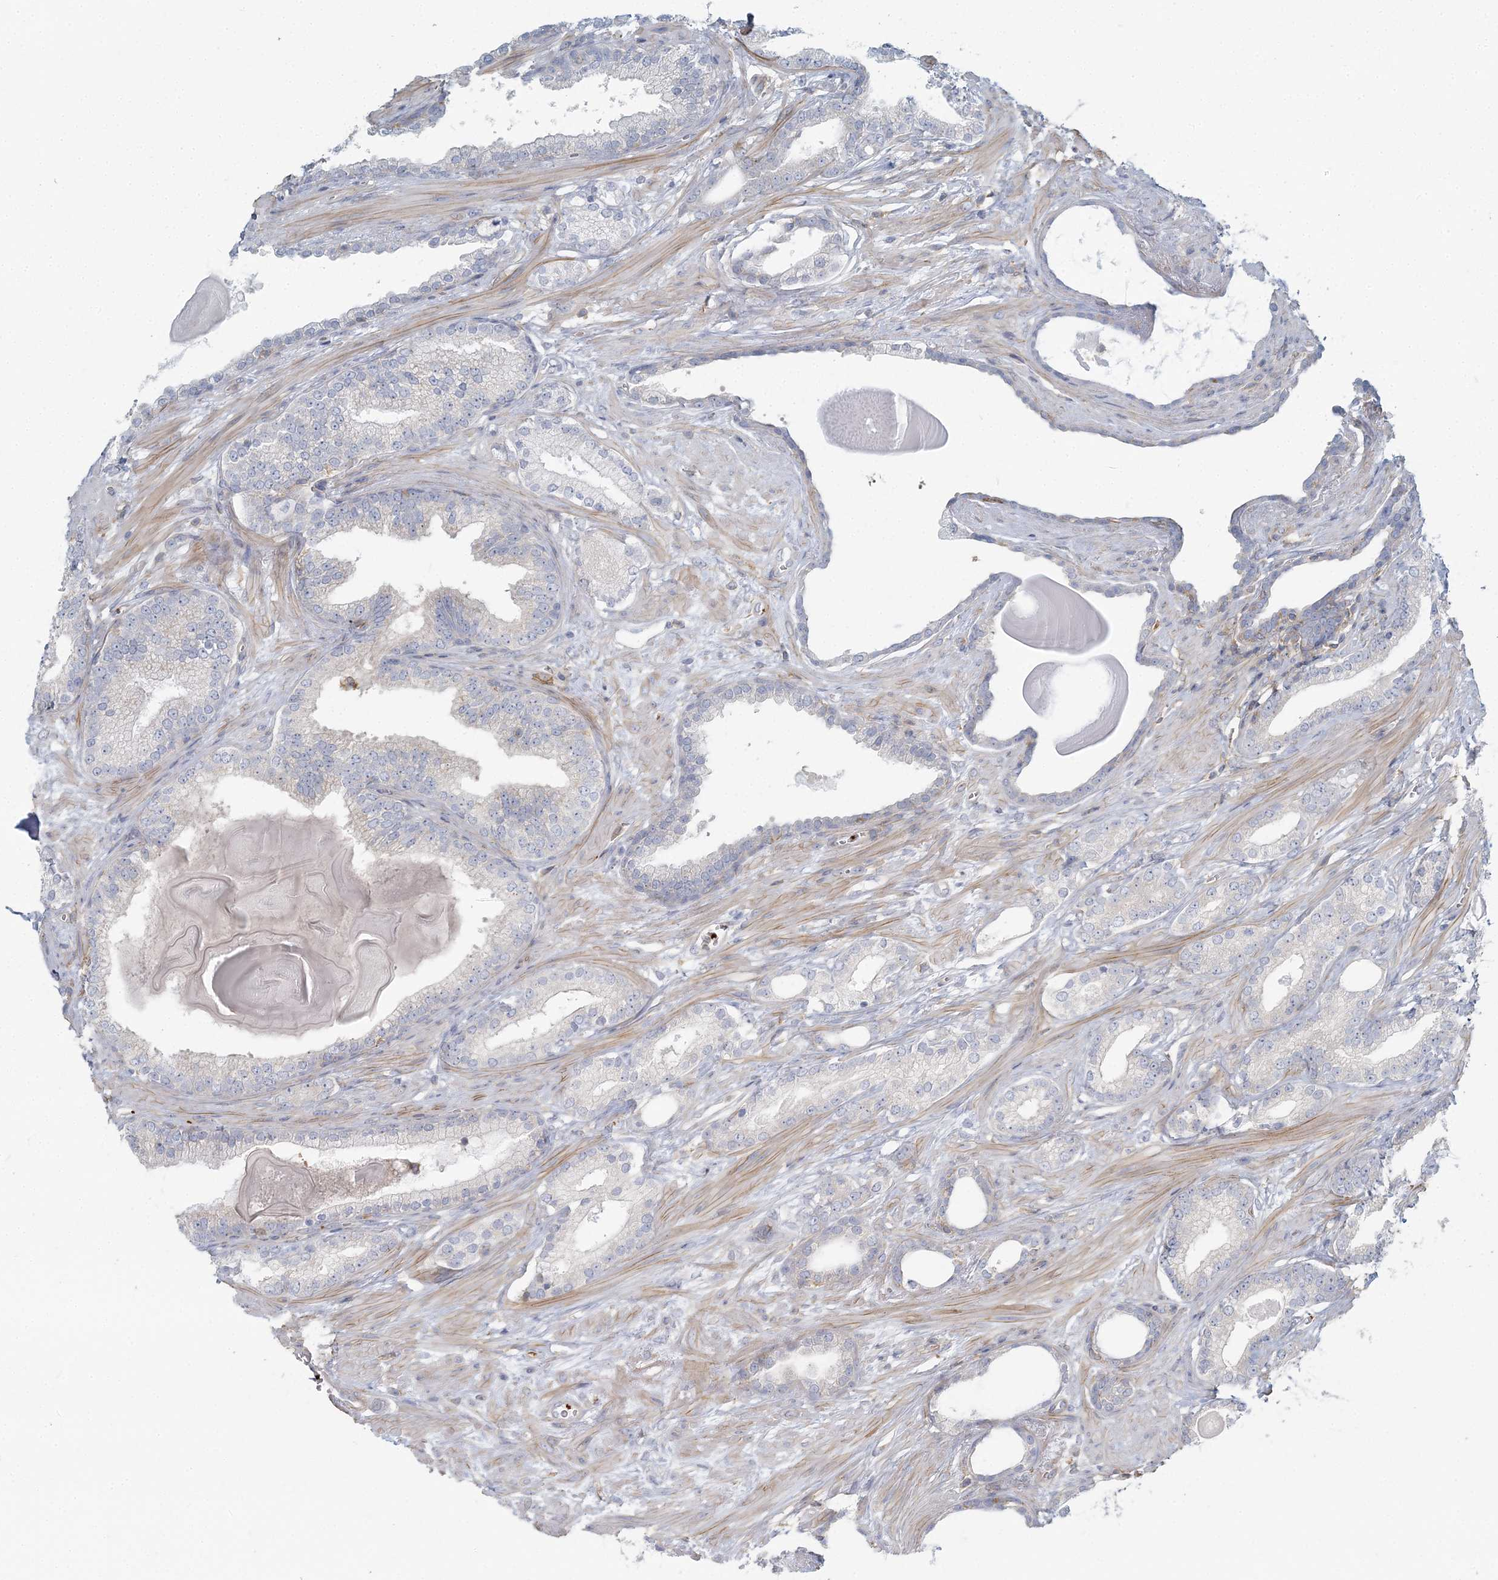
{"staining": {"intensity": "negative", "quantity": "none", "location": "none"}, "tissue": "prostate cancer", "cell_type": "Tumor cells", "image_type": "cancer", "snomed": [{"axis": "morphology", "description": "Adenocarcinoma, Low grade"}, {"axis": "topography", "description": "Prostate"}], "caption": "Immunohistochemical staining of prostate cancer shows no significant expression in tumor cells. (Immunohistochemistry, brightfield microscopy, high magnification).", "gene": "CUEDC2", "patient": {"sex": "male", "age": 70}}